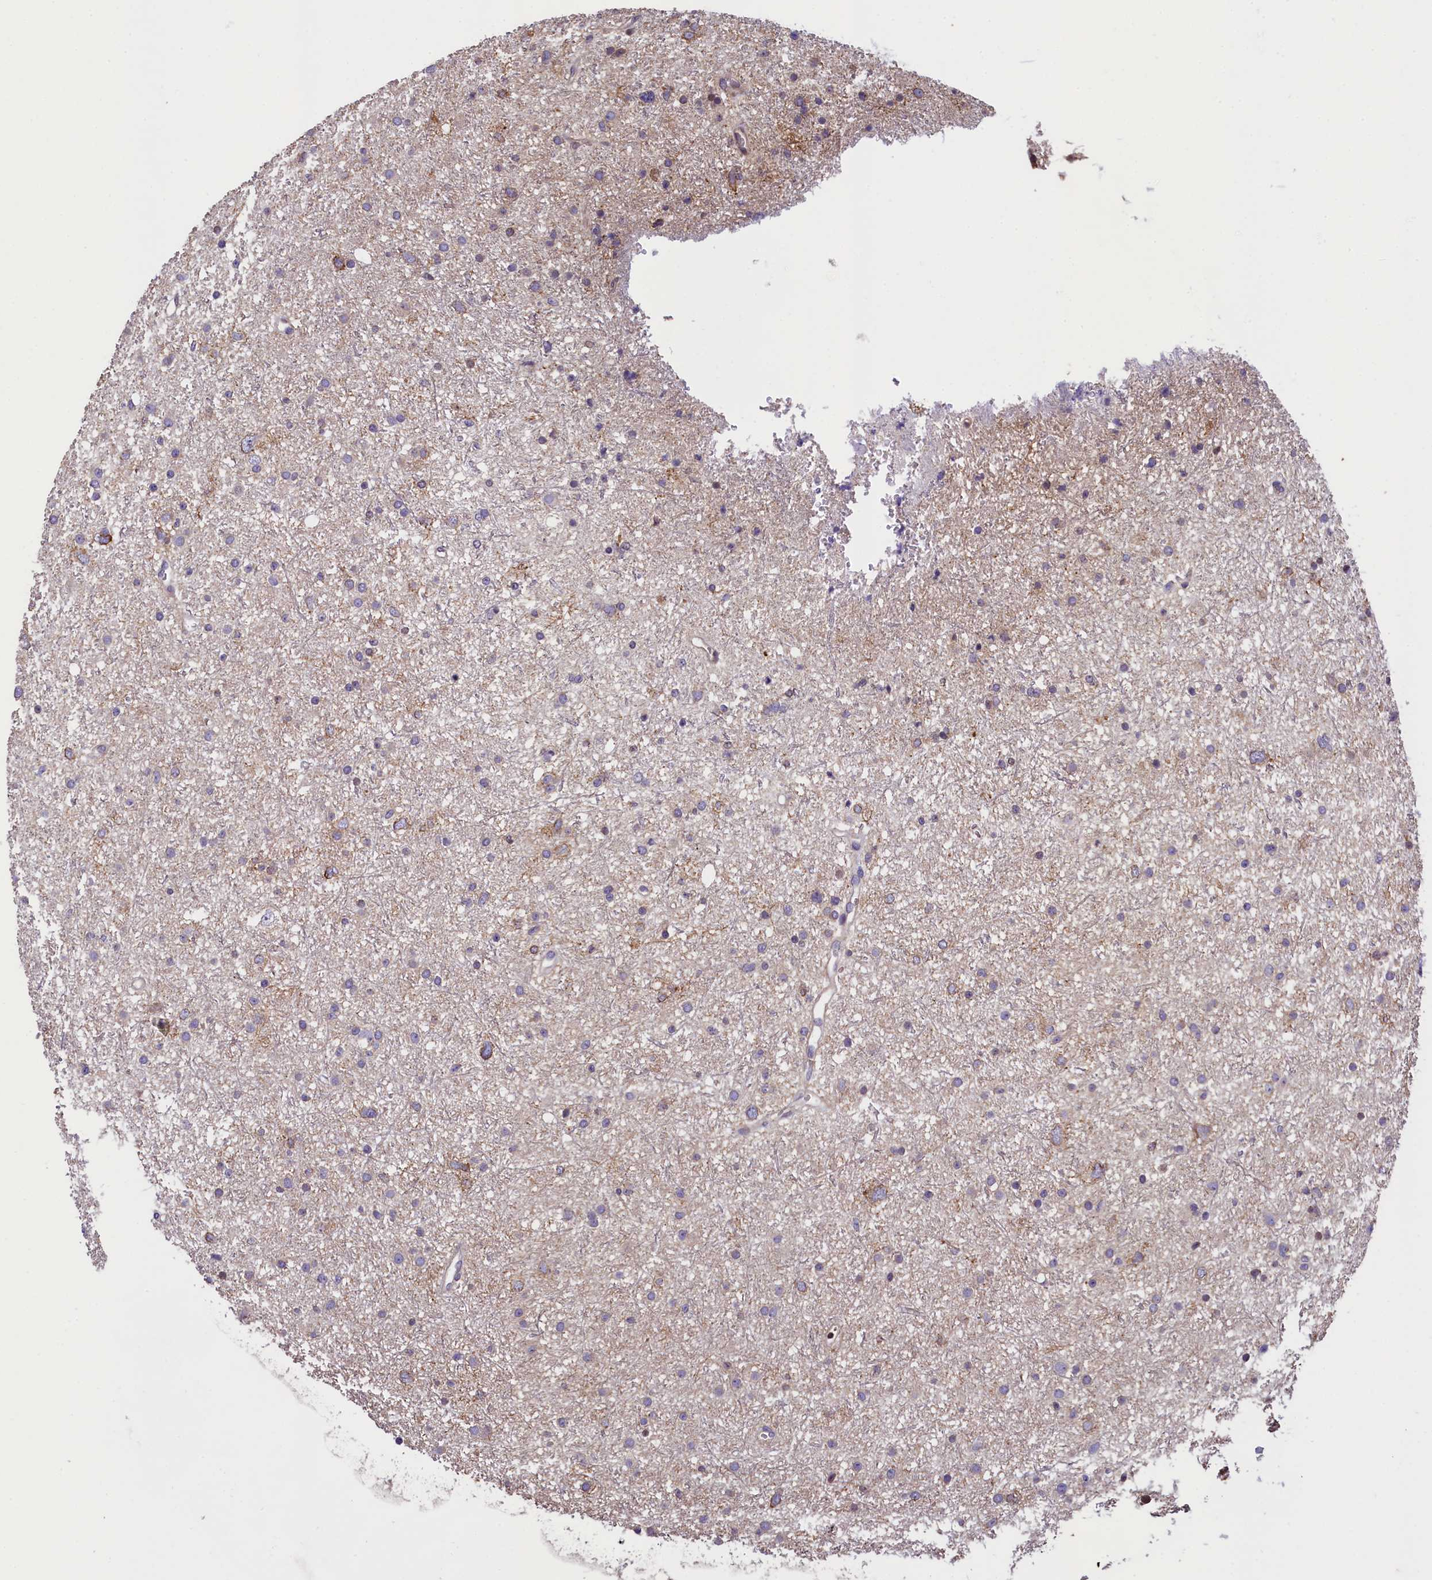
{"staining": {"intensity": "negative", "quantity": "none", "location": "none"}, "tissue": "glioma", "cell_type": "Tumor cells", "image_type": "cancer", "snomed": [{"axis": "morphology", "description": "Glioma, malignant, Low grade"}, {"axis": "topography", "description": "Cerebral cortex"}], "caption": "This is a histopathology image of immunohistochemistry (IHC) staining of glioma, which shows no expression in tumor cells.", "gene": "ZNF2", "patient": {"sex": "female", "age": 39}}